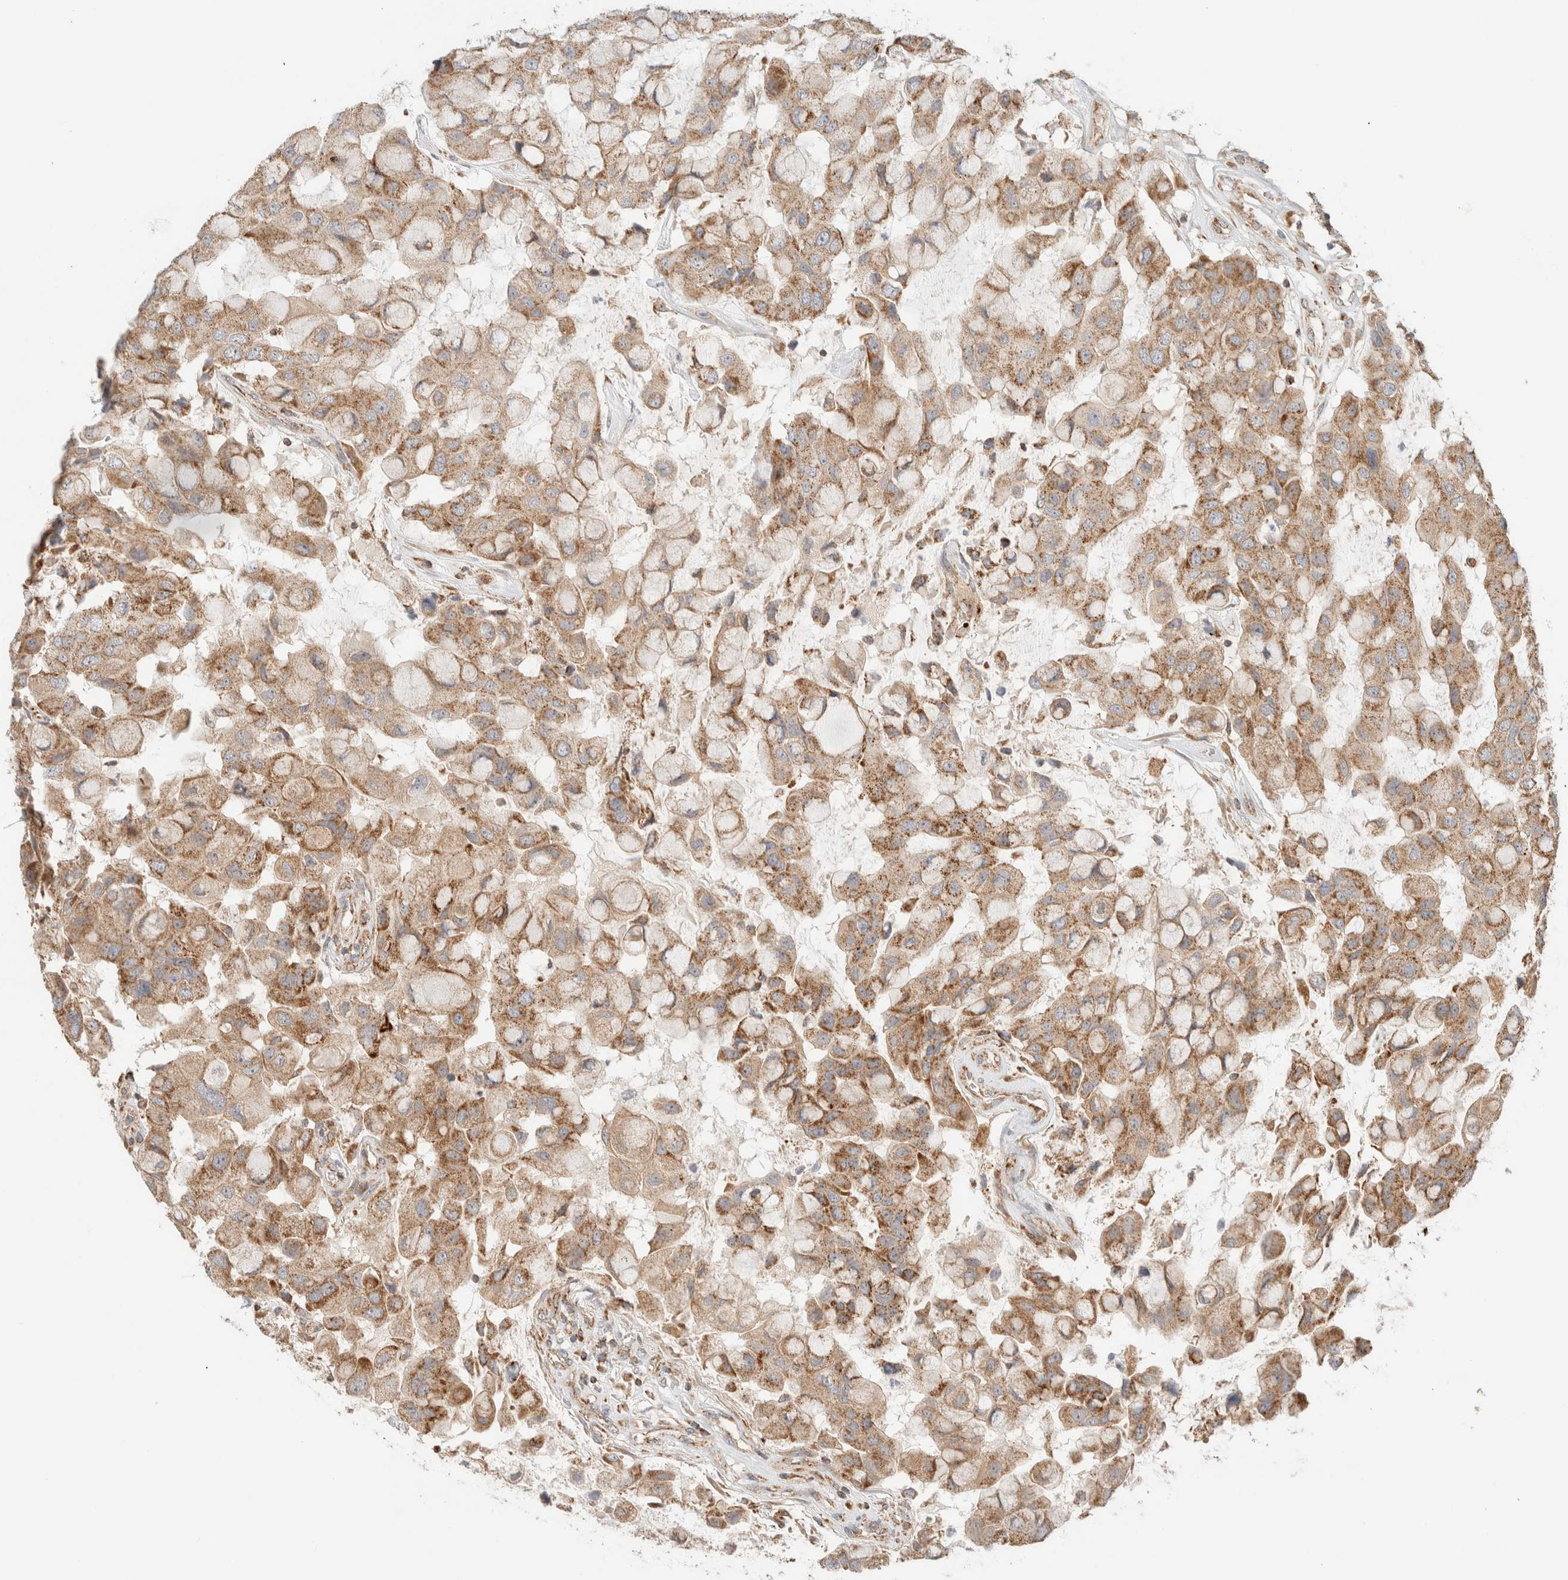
{"staining": {"intensity": "moderate", "quantity": ">75%", "location": "cytoplasmic/membranous"}, "tissue": "breast cancer", "cell_type": "Tumor cells", "image_type": "cancer", "snomed": [{"axis": "morphology", "description": "Duct carcinoma"}, {"axis": "topography", "description": "Breast"}], "caption": "There is medium levels of moderate cytoplasmic/membranous positivity in tumor cells of infiltrating ductal carcinoma (breast), as demonstrated by immunohistochemical staining (brown color).", "gene": "MRM3", "patient": {"sex": "female", "age": 27}}